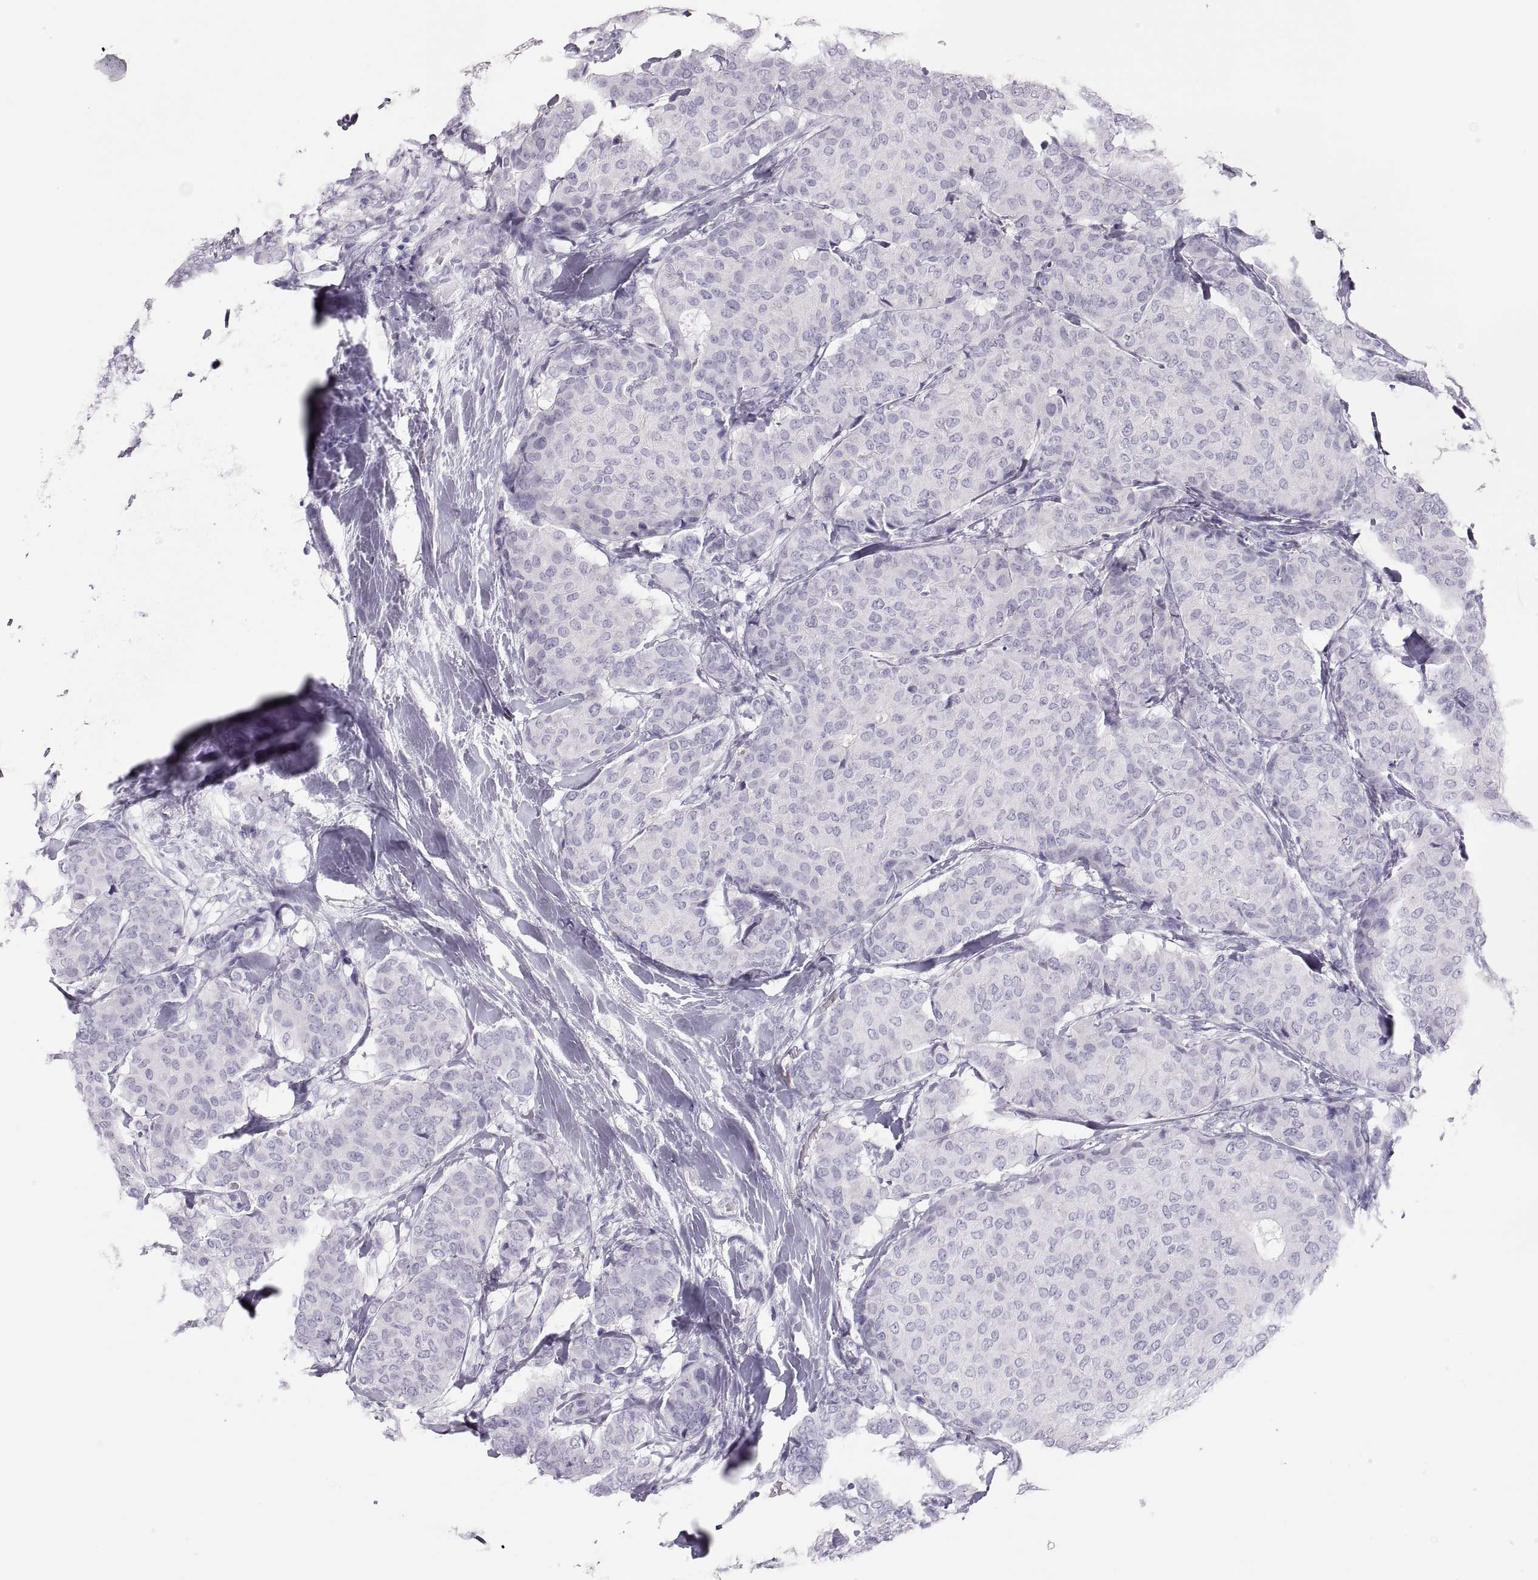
{"staining": {"intensity": "negative", "quantity": "none", "location": "none"}, "tissue": "breast cancer", "cell_type": "Tumor cells", "image_type": "cancer", "snomed": [{"axis": "morphology", "description": "Duct carcinoma"}, {"axis": "topography", "description": "Breast"}], "caption": "Breast intraductal carcinoma was stained to show a protein in brown. There is no significant staining in tumor cells. (DAB immunohistochemistry (IHC) visualized using brightfield microscopy, high magnification).", "gene": "SEMG1", "patient": {"sex": "female", "age": 75}}